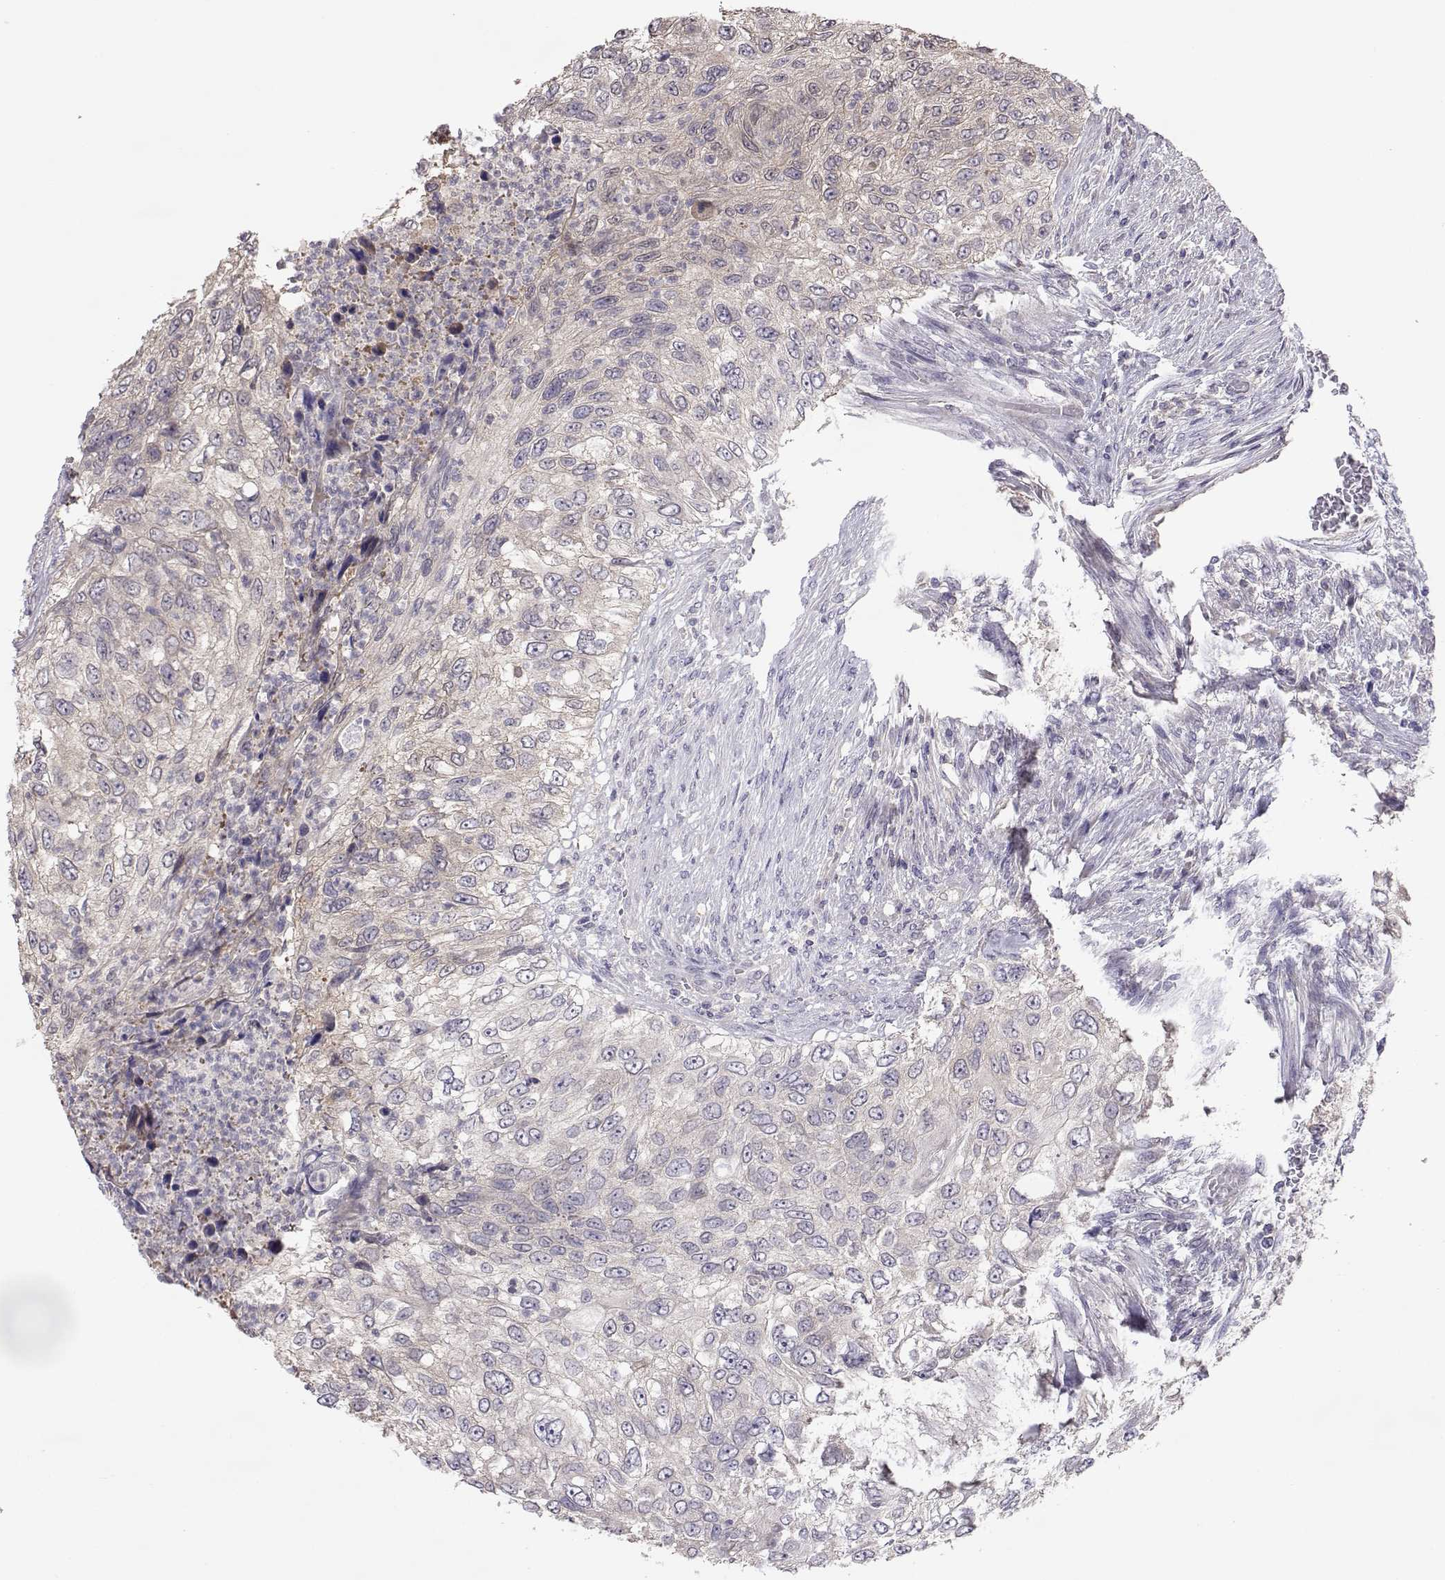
{"staining": {"intensity": "negative", "quantity": "none", "location": "none"}, "tissue": "urothelial cancer", "cell_type": "Tumor cells", "image_type": "cancer", "snomed": [{"axis": "morphology", "description": "Urothelial carcinoma, High grade"}, {"axis": "topography", "description": "Urinary bladder"}], "caption": "Immunohistochemistry (IHC) histopathology image of human urothelial carcinoma (high-grade) stained for a protein (brown), which reveals no staining in tumor cells.", "gene": "NCAM2", "patient": {"sex": "female", "age": 60}}